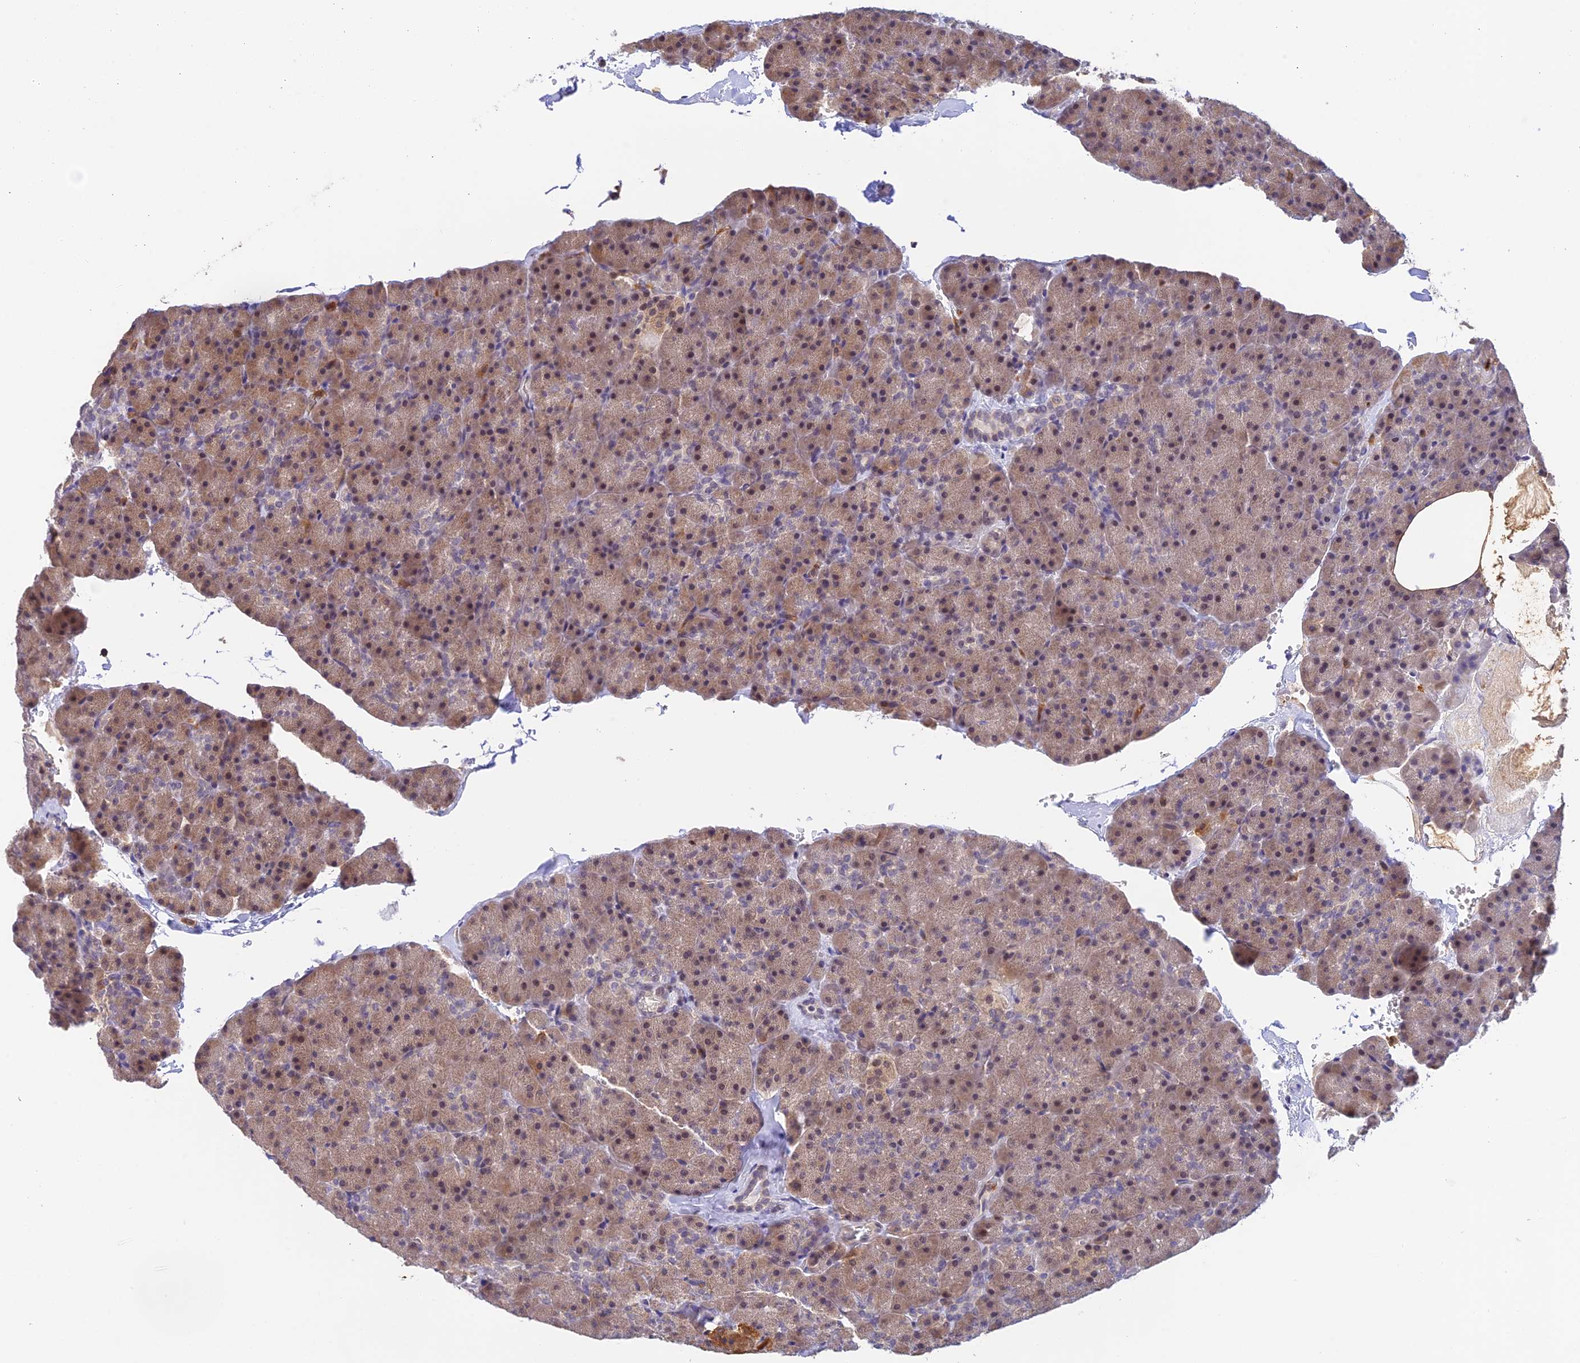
{"staining": {"intensity": "moderate", "quantity": ">75%", "location": "cytoplasmic/membranous,nuclear"}, "tissue": "pancreas", "cell_type": "Exocrine glandular cells", "image_type": "normal", "snomed": [{"axis": "morphology", "description": "Normal tissue, NOS"}, {"axis": "topography", "description": "Pancreas"}], "caption": "Immunohistochemical staining of normal pancreas exhibits medium levels of moderate cytoplasmic/membranous,nuclear expression in about >75% of exocrine glandular cells.", "gene": "PEX16", "patient": {"sex": "male", "age": 36}}